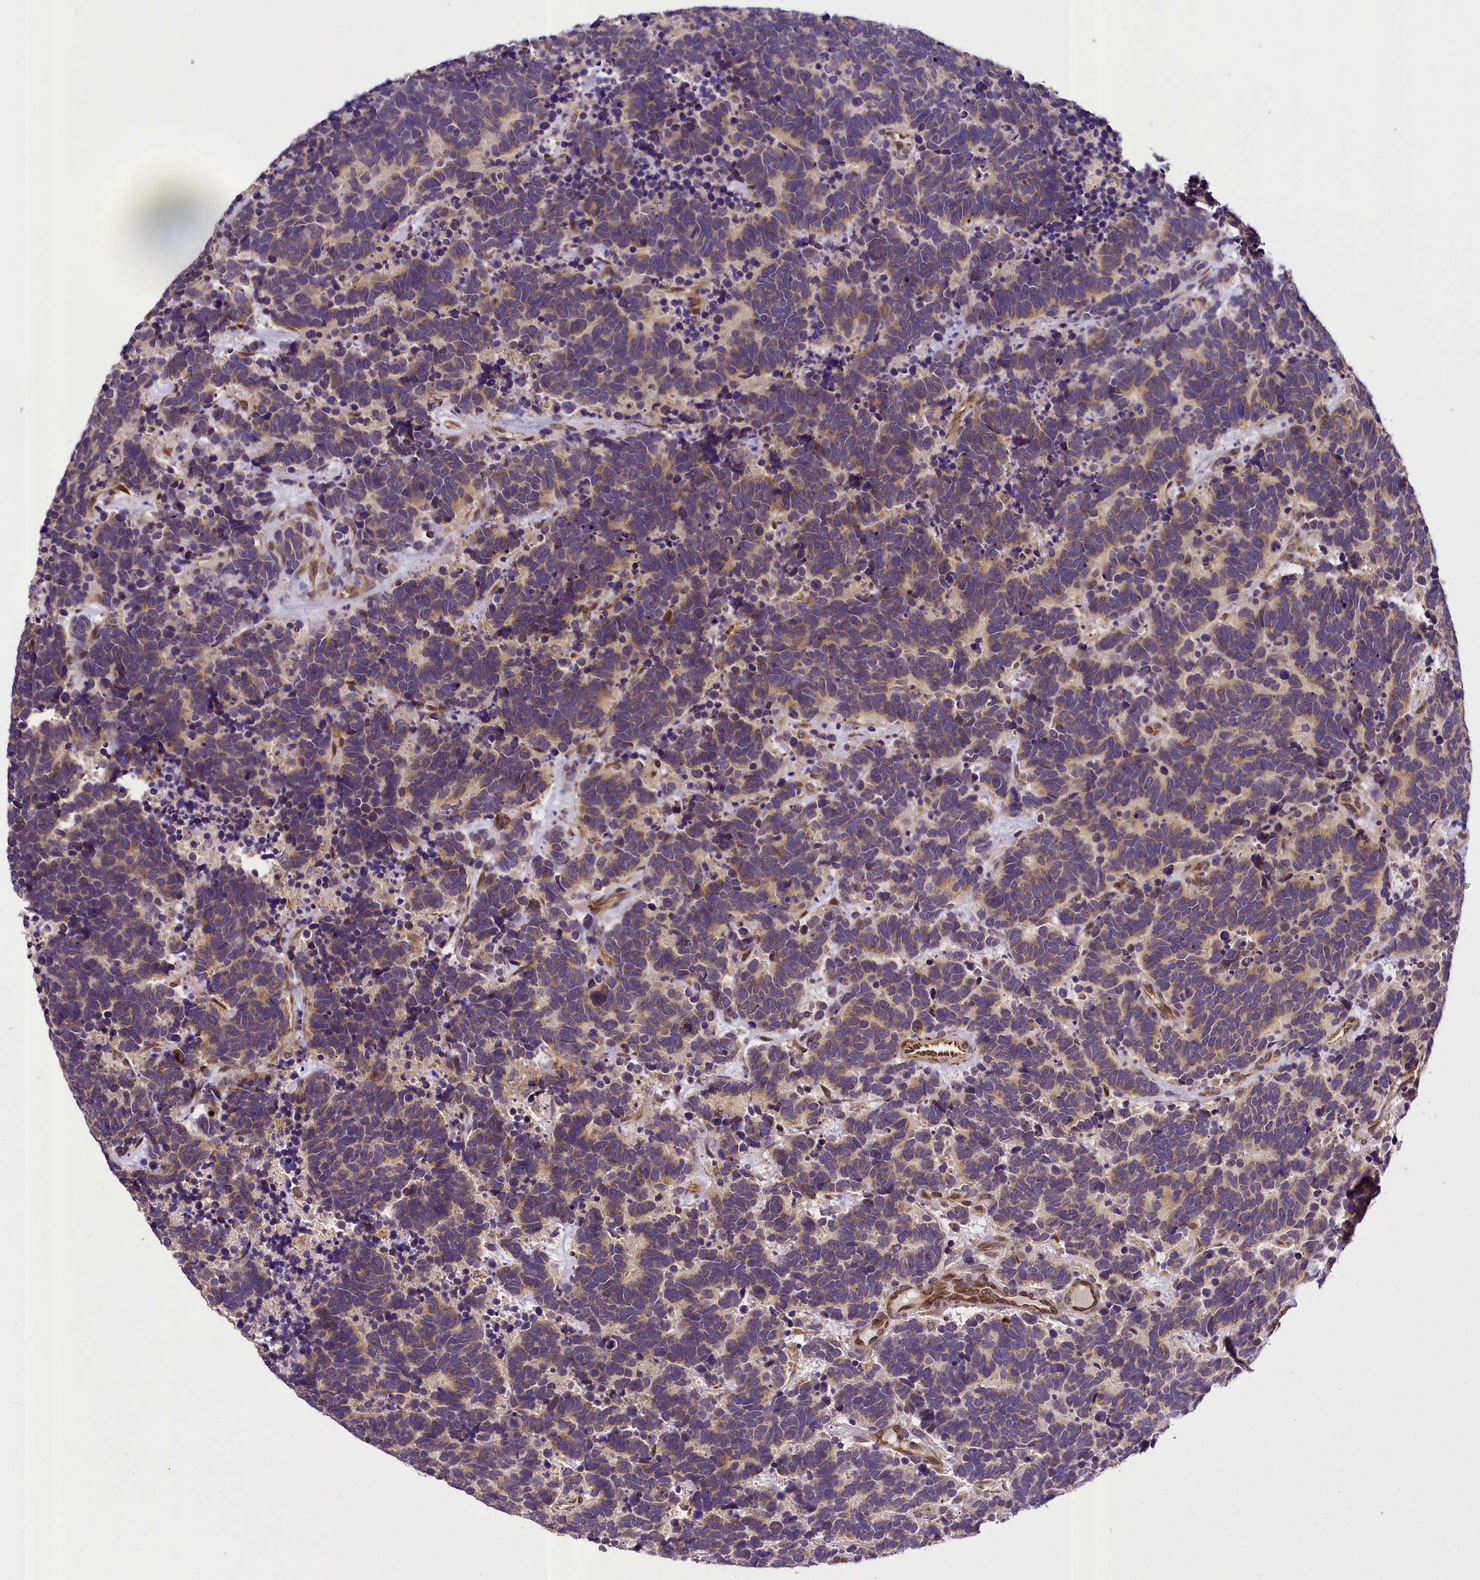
{"staining": {"intensity": "moderate", "quantity": ">75%", "location": "cytoplasmic/membranous"}, "tissue": "carcinoid", "cell_type": "Tumor cells", "image_type": "cancer", "snomed": [{"axis": "morphology", "description": "Carcinoma, NOS"}, {"axis": "morphology", "description": "Carcinoid, malignant, NOS"}, {"axis": "topography", "description": "Urinary bladder"}], "caption": "An image showing moderate cytoplasmic/membranous expression in about >75% of tumor cells in carcinoma, as visualized by brown immunohistochemical staining.", "gene": "SUPV3L1", "patient": {"sex": "male", "age": 57}}